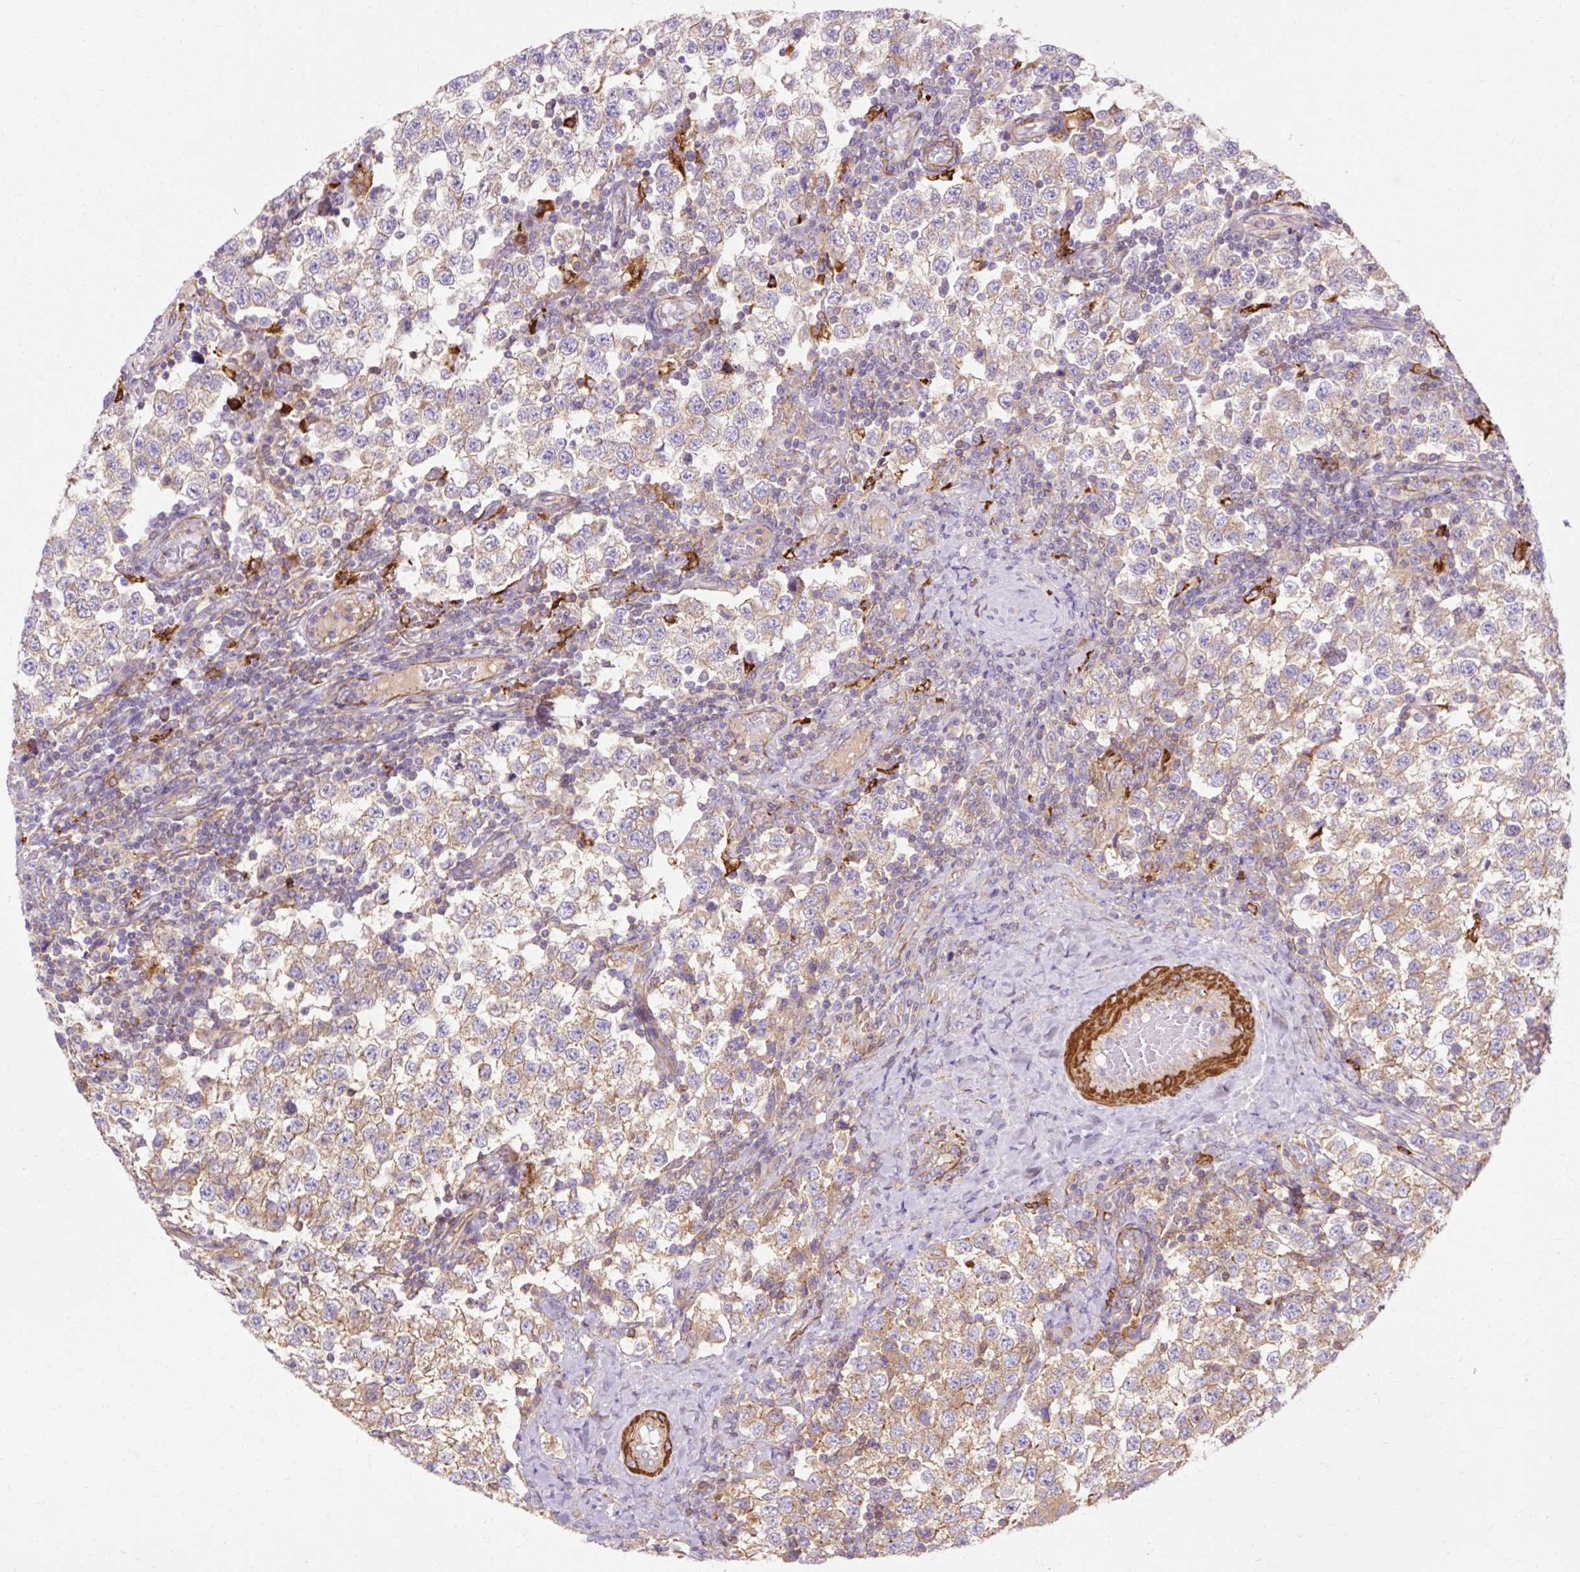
{"staining": {"intensity": "moderate", "quantity": "25%-75%", "location": "cytoplasmic/membranous"}, "tissue": "testis cancer", "cell_type": "Tumor cells", "image_type": "cancer", "snomed": [{"axis": "morphology", "description": "Seminoma, NOS"}, {"axis": "topography", "description": "Testis"}], "caption": "Moderate cytoplasmic/membranous staining is present in approximately 25%-75% of tumor cells in testis seminoma. The staining was performed using DAB to visualize the protein expression in brown, while the nuclei were stained in blue with hematoxylin (Magnification: 20x).", "gene": "TBC1D2B", "patient": {"sex": "male", "age": 34}}